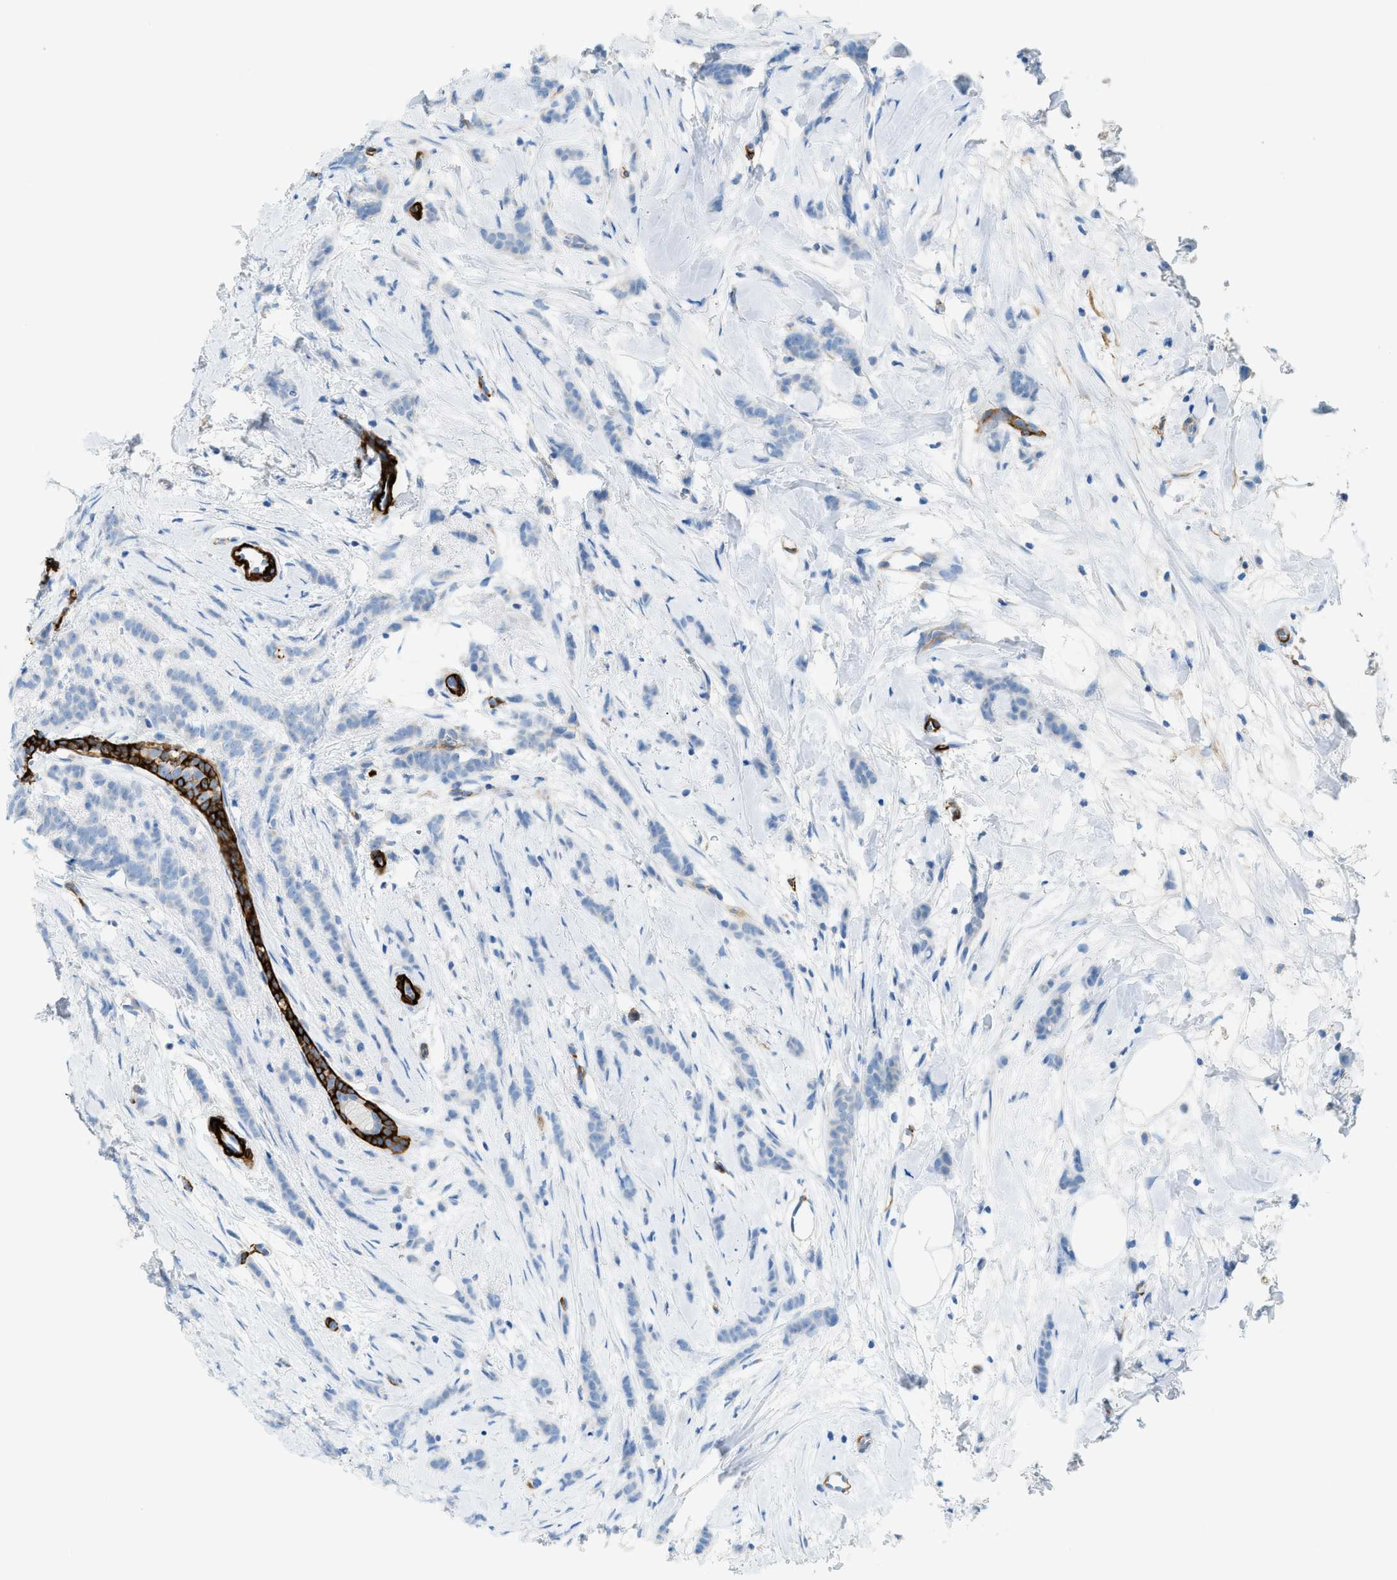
{"staining": {"intensity": "negative", "quantity": "none", "location": "none"}, "tissue": "breast cancer", "cell_type": "Tumor cells", "image_type": "cancer", "snomed": [{"axis": "morphology", "description": "Lobular carcinoma, in situ"}, {"axis": "morphology", "description": "Lobular carcinoma"}, {"axis": "topography", "description": "Breast"}], "caption": "Immunohistochemistry histopathology image of neoplastic tissue: breast cancer (lobular carcinoma) stained with DAB demonstrates no significant protein positivity in tumor cells. (Stains: DAB IHC with hematoxylin counter stain, Microscopy: brightfield microscopy at high magnification).", "gene": "MYH11", "patient": {"sex": "female", "age": 41}}